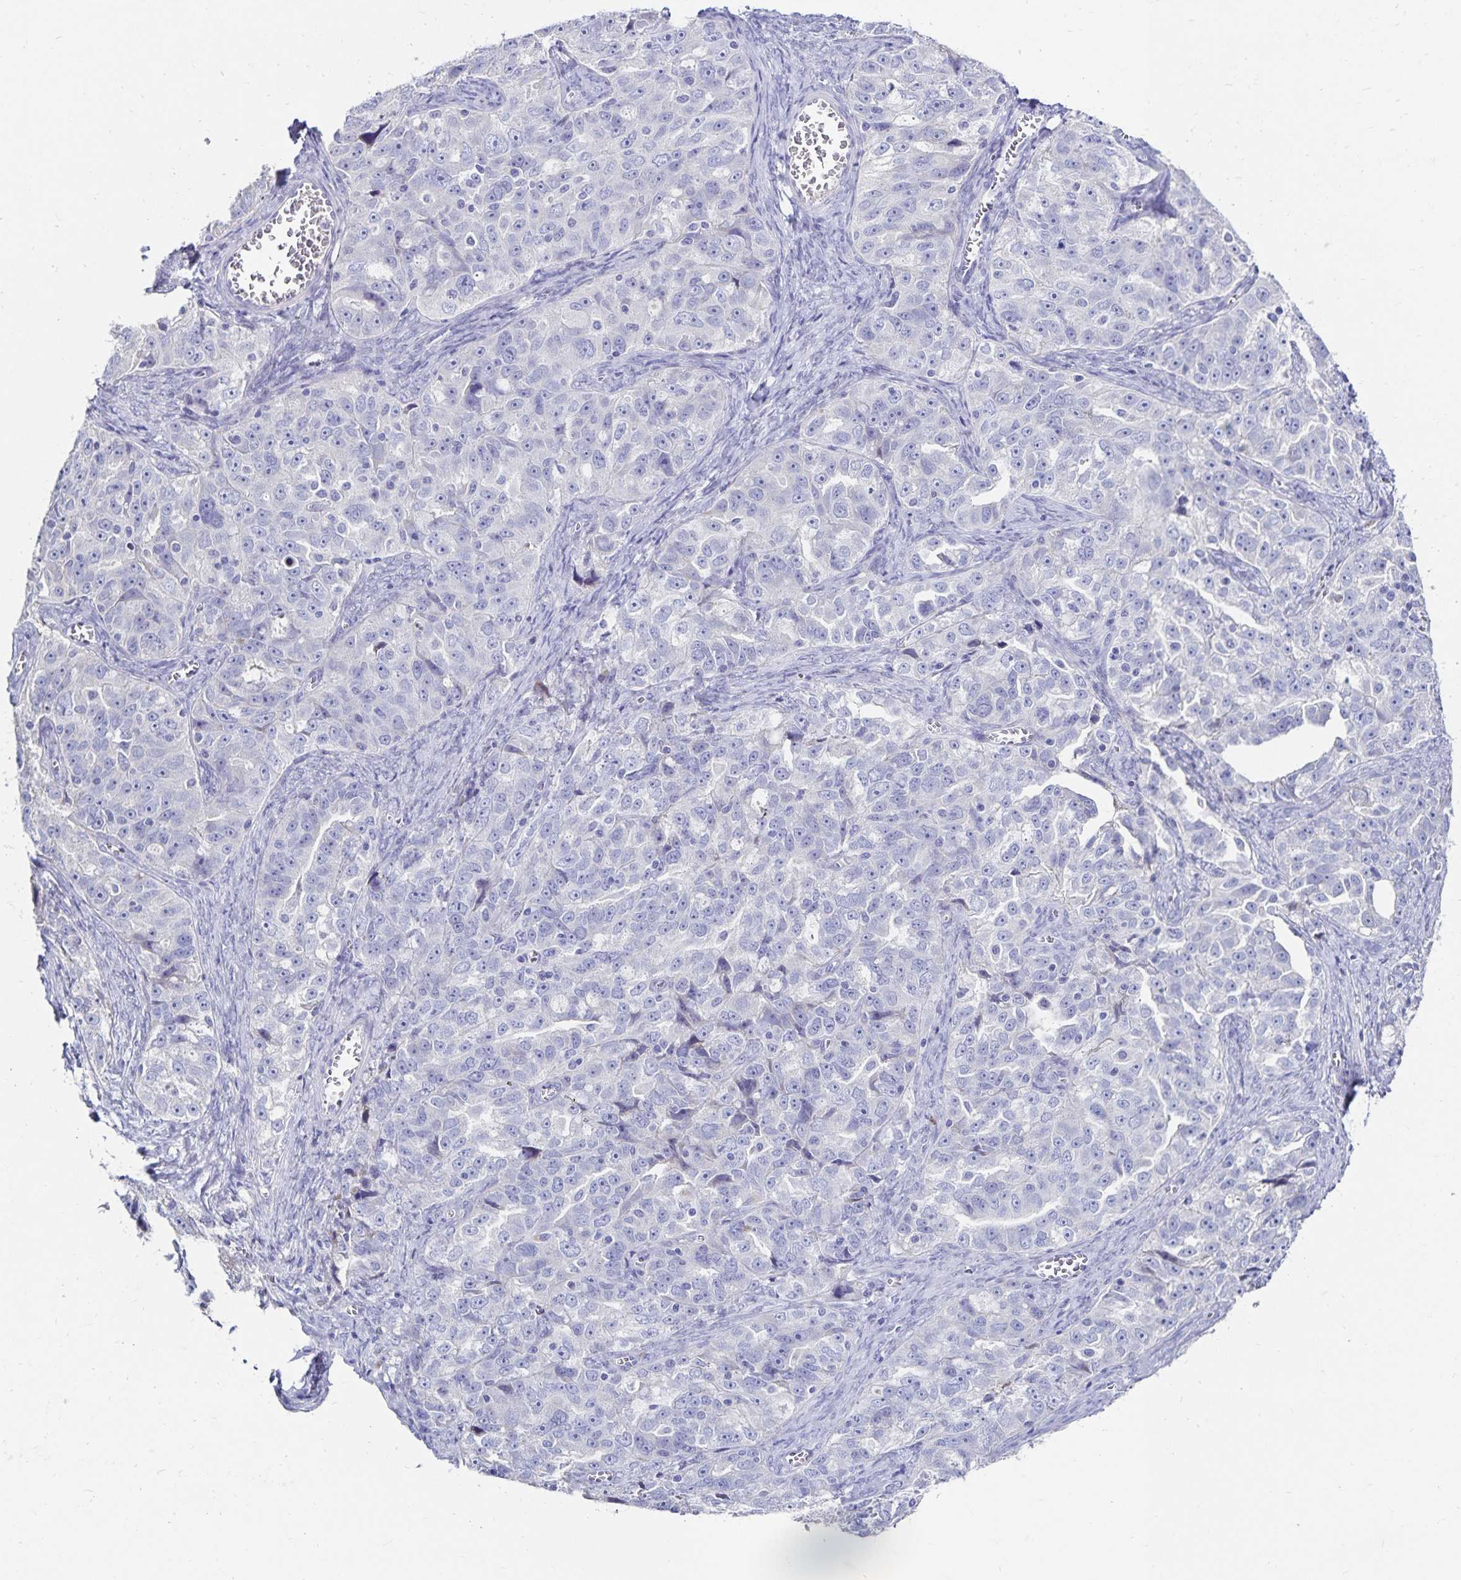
{"staining": {"intensity": "negative", "quantity": "none", "location": "none"}, "tissue": "ovarian cancer", "cell_type": "Tumor cells", "image_type": "cancer", "snomed": [{"axis": "morphology", "description": "Cystadenocarcinoma, serous, NOS"}, {"axis": "topography", "description": "Ovary"}], "caption": "Tumor cells show no significant protein expression in ovarian cancer.", "gene": "PAX5", "patient": {"sex": "female", "age": 51}}